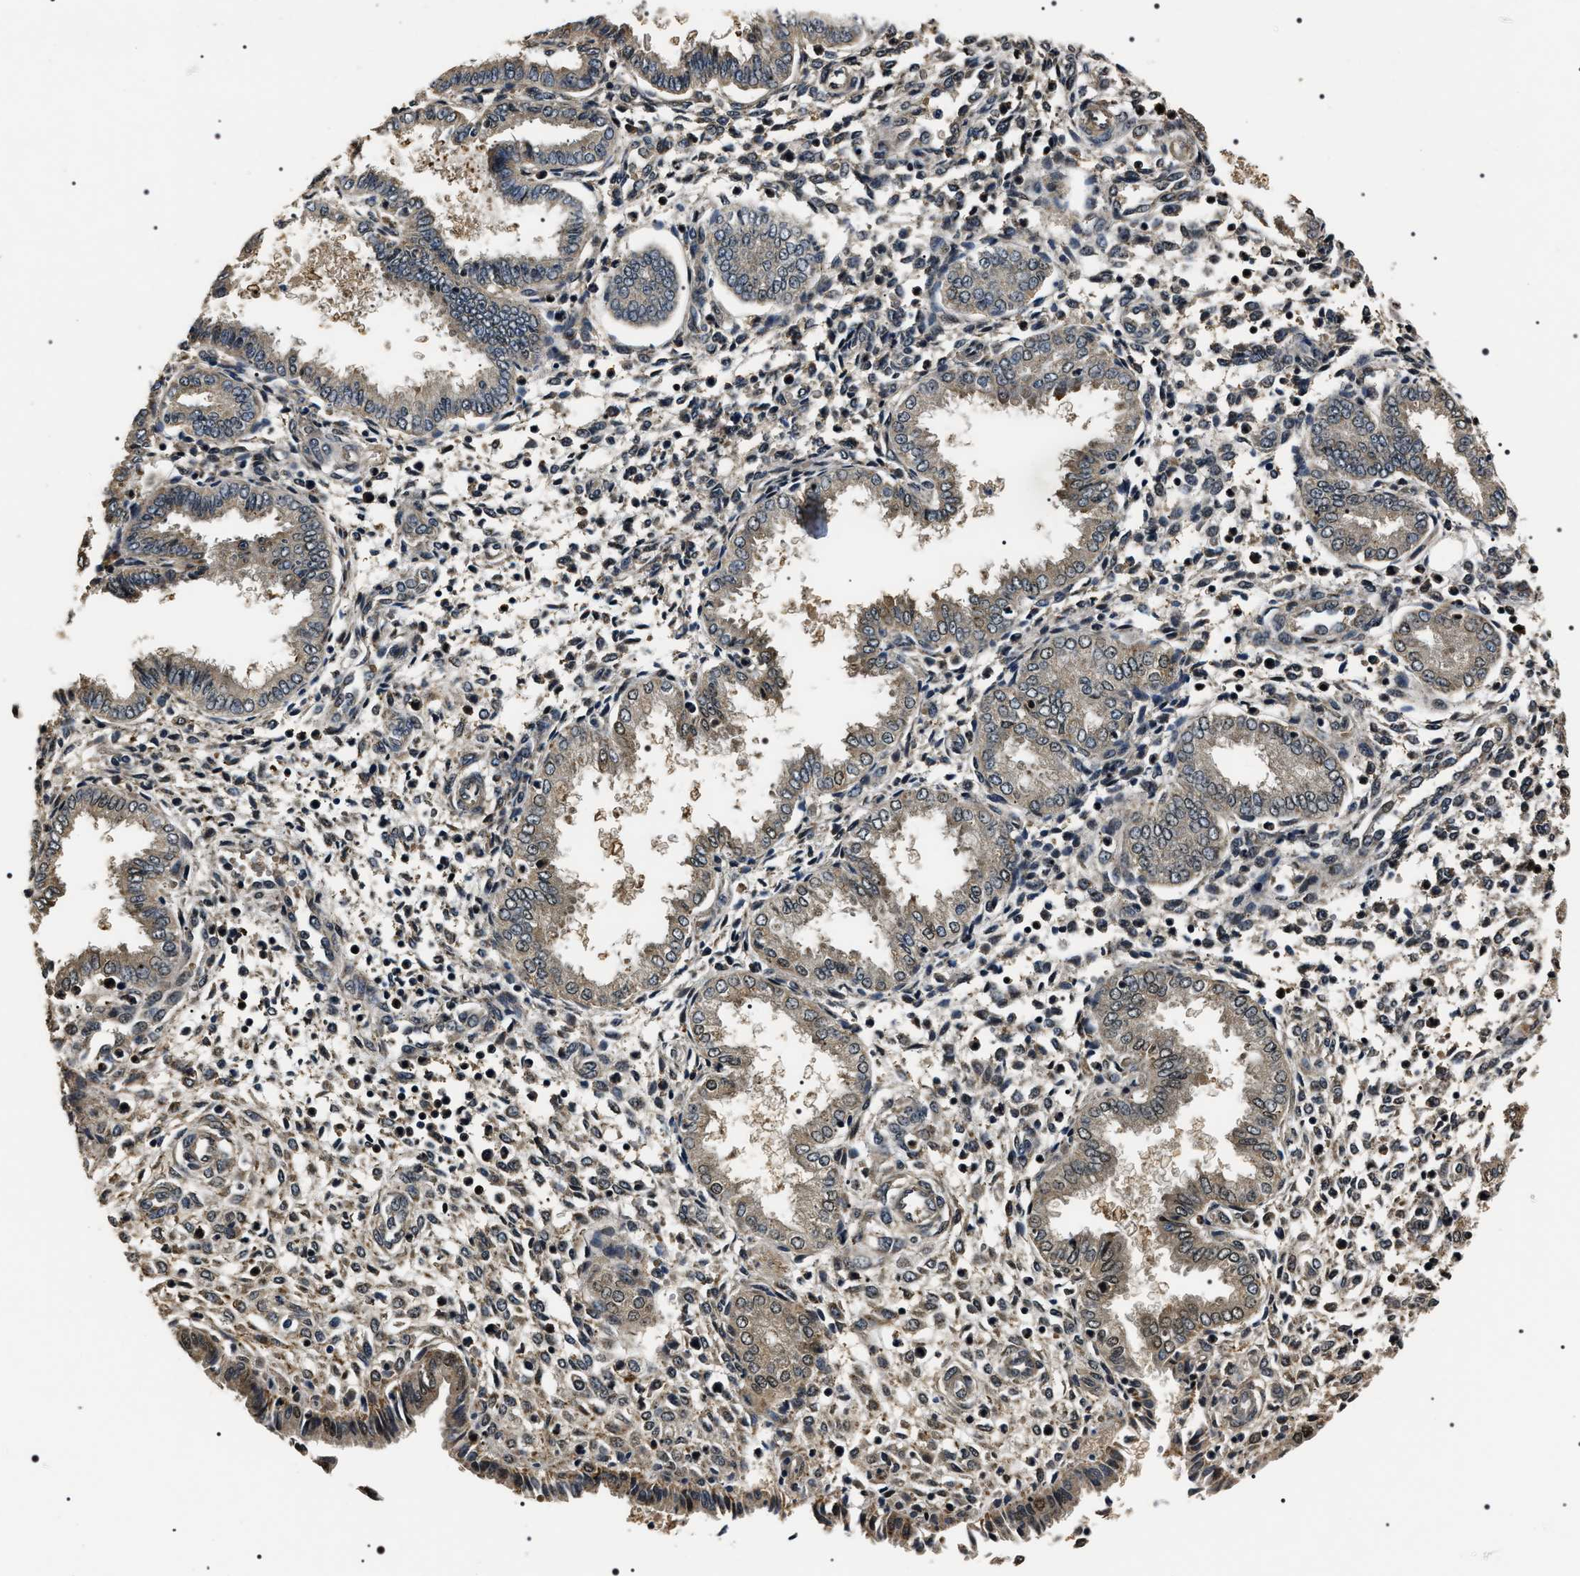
{"staining": {"intensity": "weak", "quantity": "<25%", "location": "cytoplasmic/membranous"}, "tissue": "endometrium", "cell_type": "Cells in endometrial stroma", "image_type": "normal", "snomed": [{"axis": "morphology", "description": "Normal tissue, NOS"}, {"axis": "topography", "description": "Endometrium"}], "caption": "Immunohistochemistry image of benign endometrium: endometrium stained with DAB (3,3'-diaminobenzidine) demonstrates no significant protein positivity in cells in endometrial stroma. Nuclei are stained in blue.", "gene": "ARHGAP22", "patient": {"sex": "female", "age": 33}}